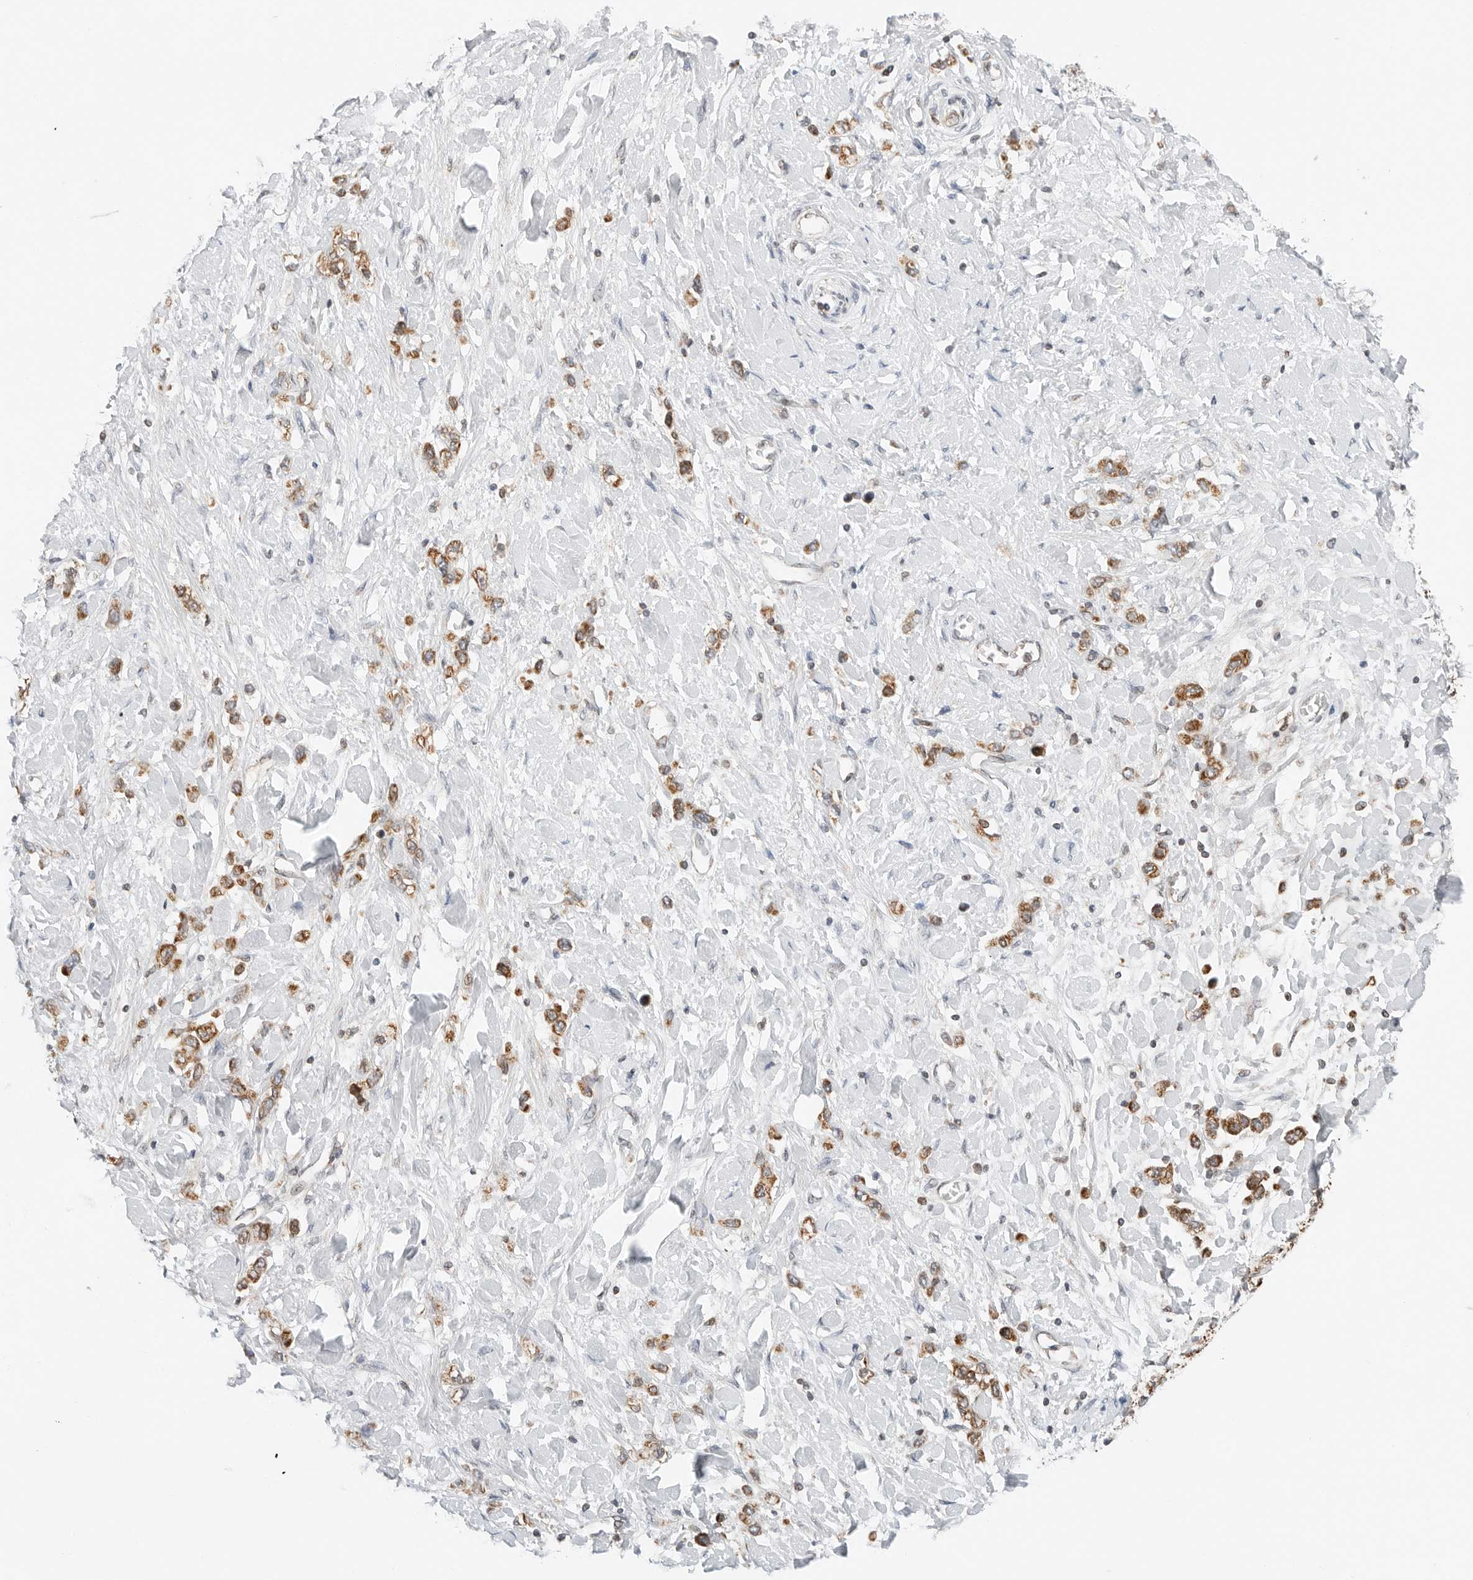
{"staining": {"intensity": "moderate", "quantity": ">75%", "location": "cytoplasmic/membranous"}, "tissue": "stomach cancer", "cell_type": "Tumor cells", "image_type": "cancer", "snomed": [{"axis": "morphology", "description": "Adenocarcinoma, NOS"}, {"axis": "topography", "description": "Stomach"}], "caption": "Protein staining by IHC displays moderate cytoplasmic/membranous staining in approximately >75% of tumor cells in stomach adenocarcinoma.", "gene": "DYRK4", "patient": {"sex": "female", "age": 65}}